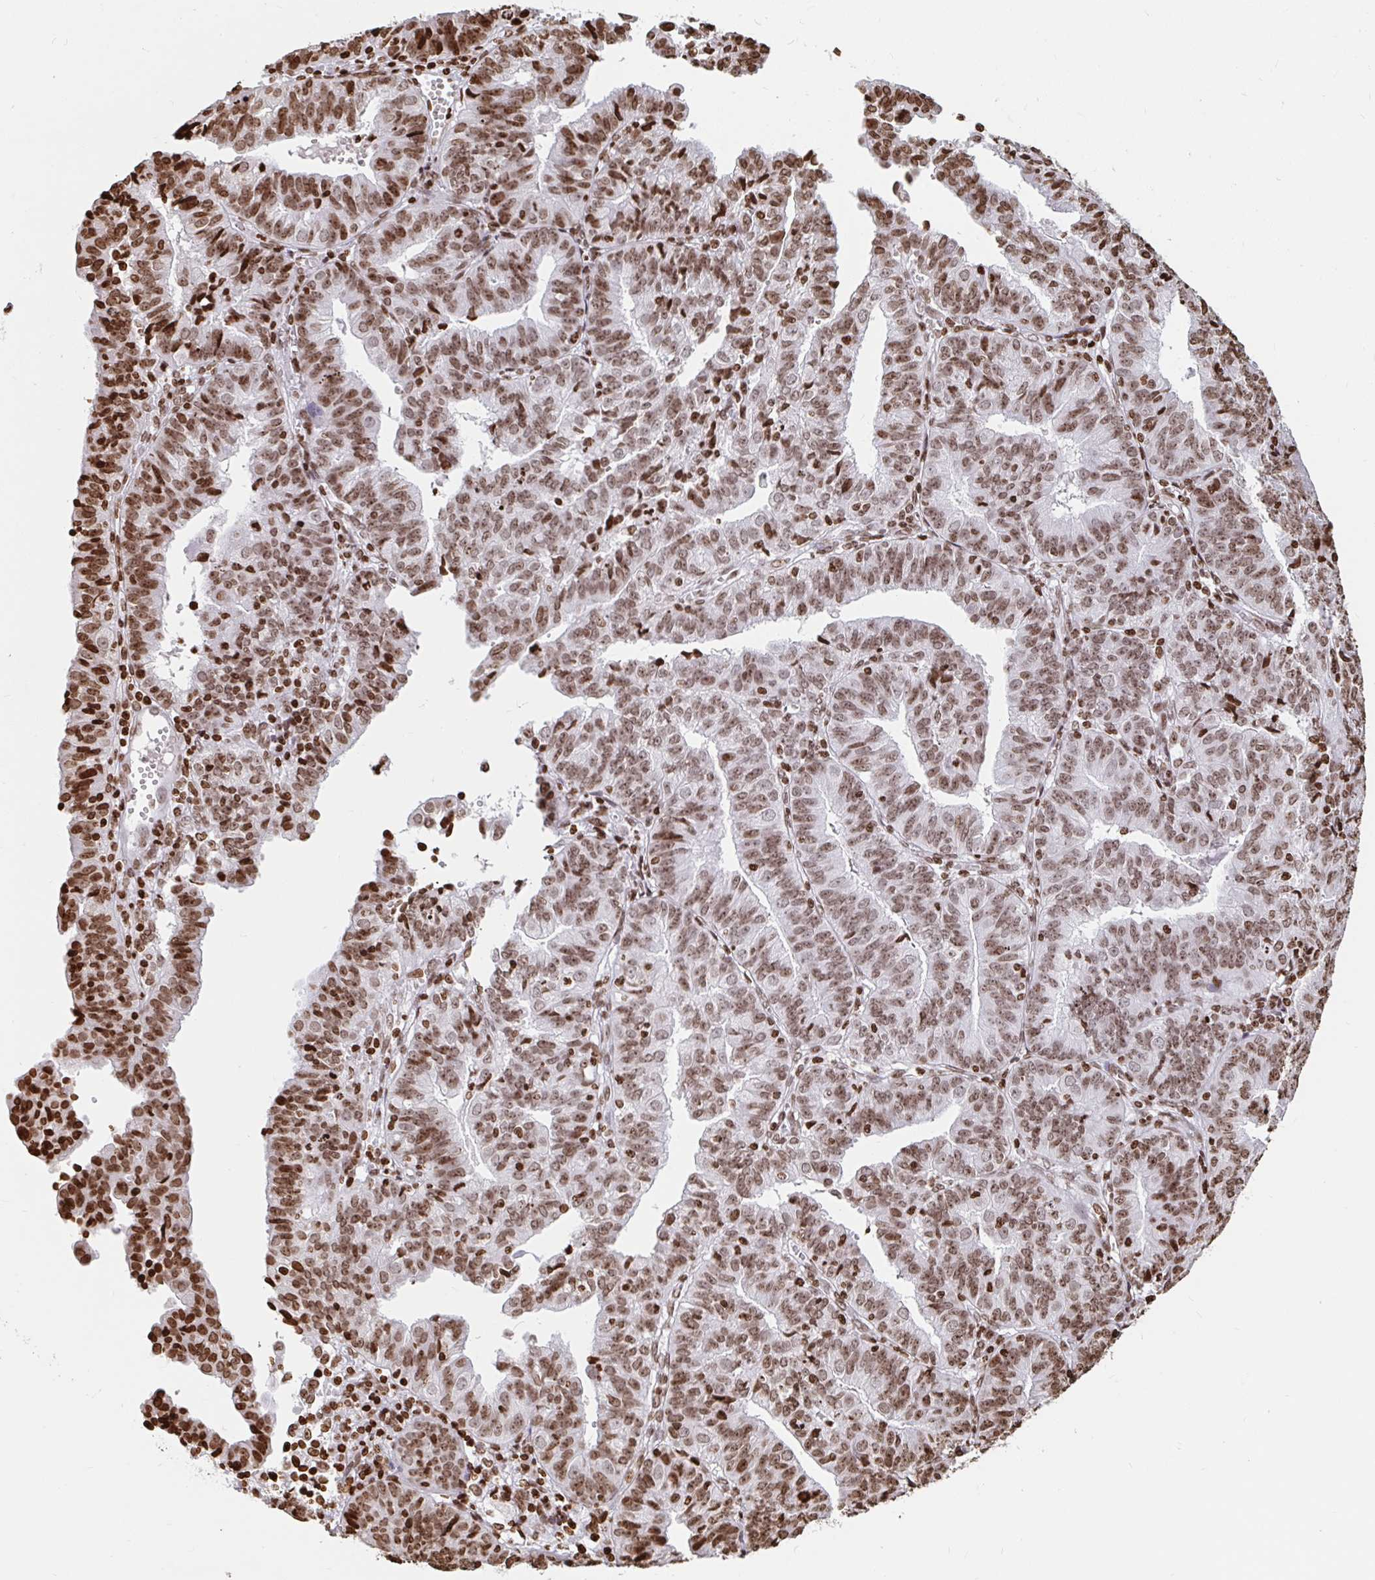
{"staining": {"intensity": "moderate", "quantity": ">75%", "location": "nuclear"}, "tissue": "endometrial cancer", "cell_type": "Tumor cells", "image_type": "cancer", "snomed": [{"axis": "morphology", "description": "Adenocarcinoma, NOS"}, {"axis": "topography", "description": "Endometrium"}], "caption": "Approximately >75% of tumor cells in human endometrial cancer (adenocarcinoma) display moderate nuclear protein expression as visualized by brown immunohistochemical staining.", "gene": "H2BC5", "patient": {"sex": "female", "age": 56}}